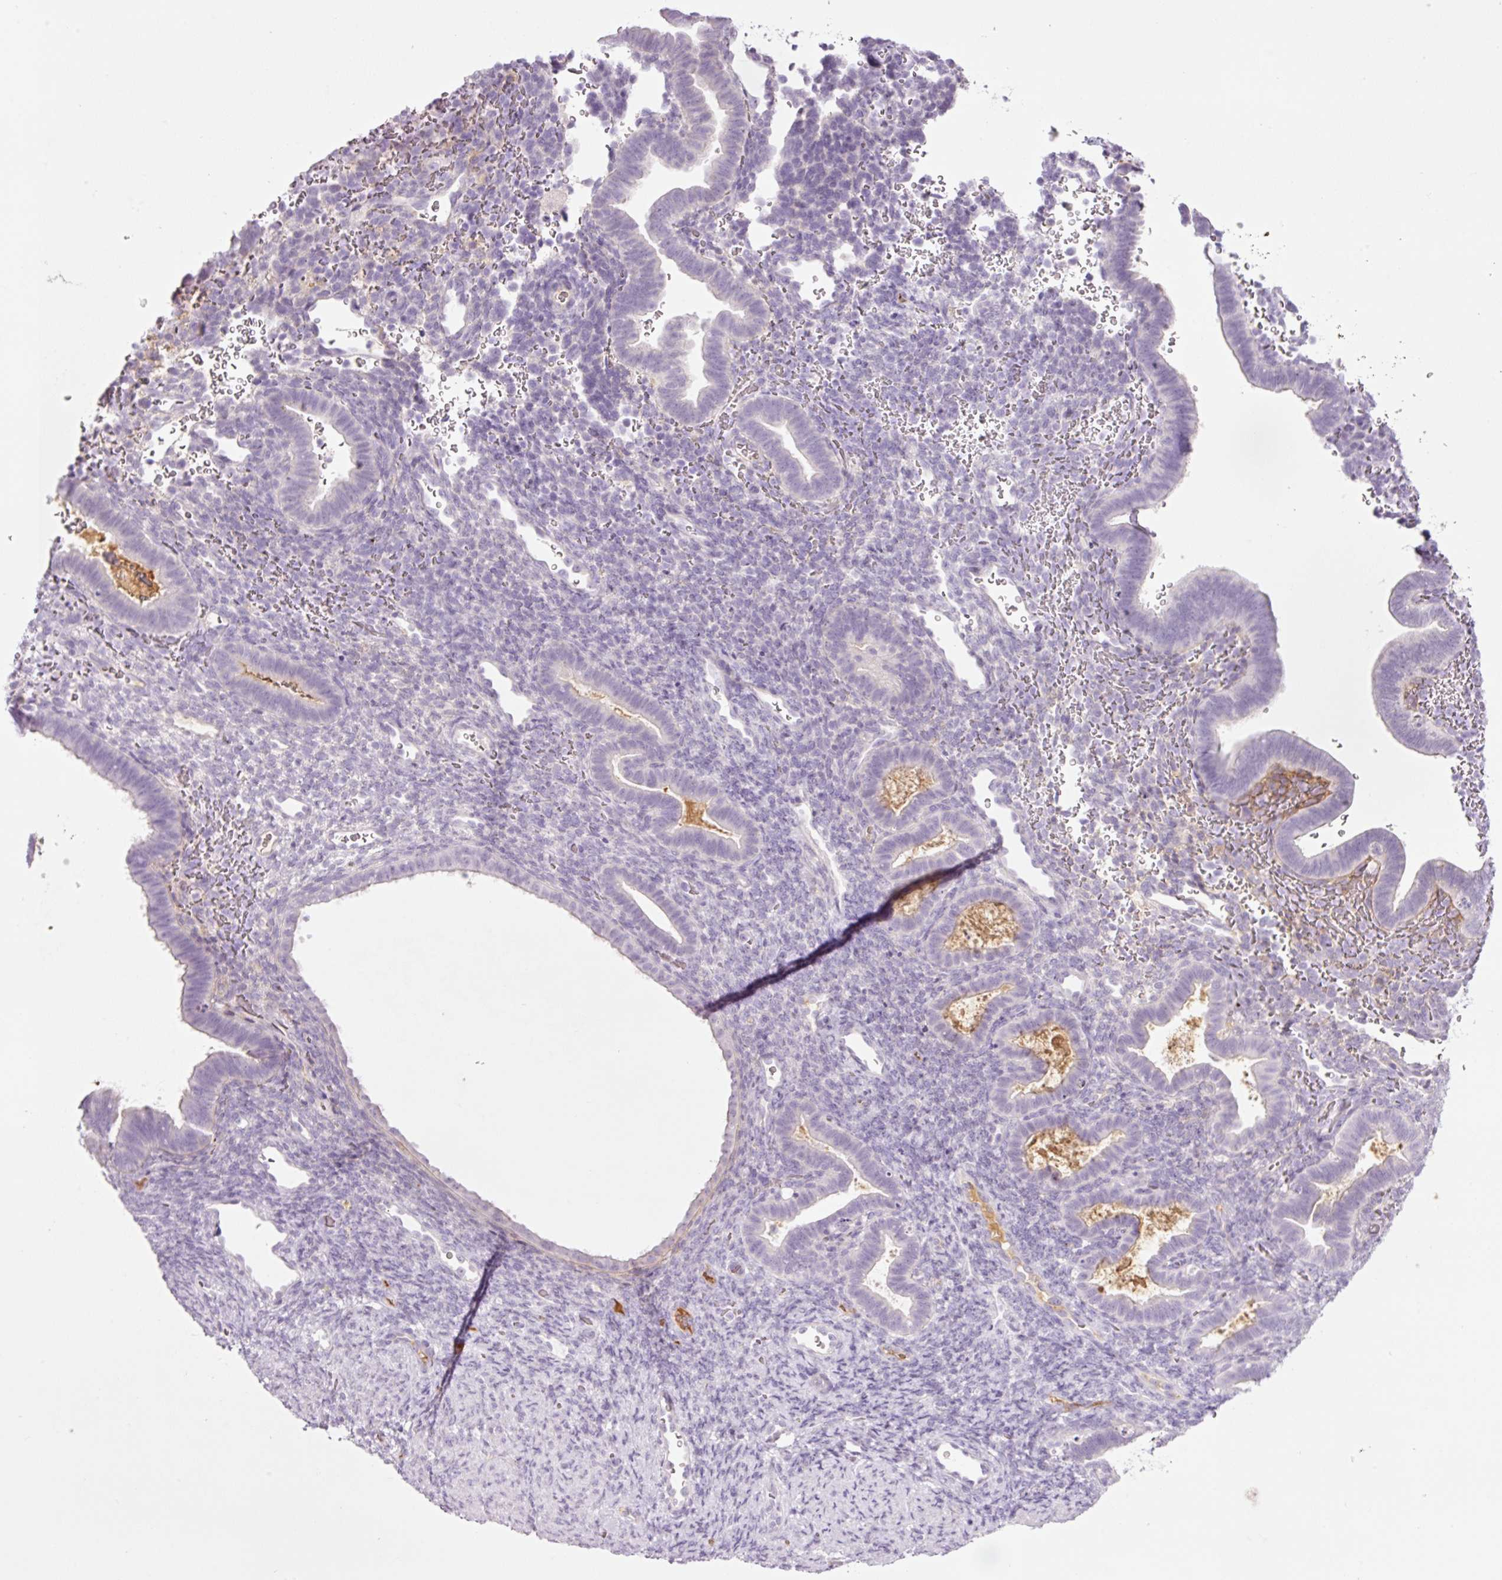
{"staining": {"intensity": "negative", "quantity": "none", "location": "none"}, "tissue": "endometrium", "cell_type": "Cells in endometrial stroma", "image_type": "normal", "snomed": [{"axis": "morphology", "description": "Normal tissue, NOS"}, {"axis": "topography", "description": "Endometrium"}], "caption": "IHC image of unremarkable endometrium stained for a protein (brown), which reveals no positivity in cells in endometrial stroma.", "gene": "KLF1", "patient": {"sex": "female", "age": 34}}